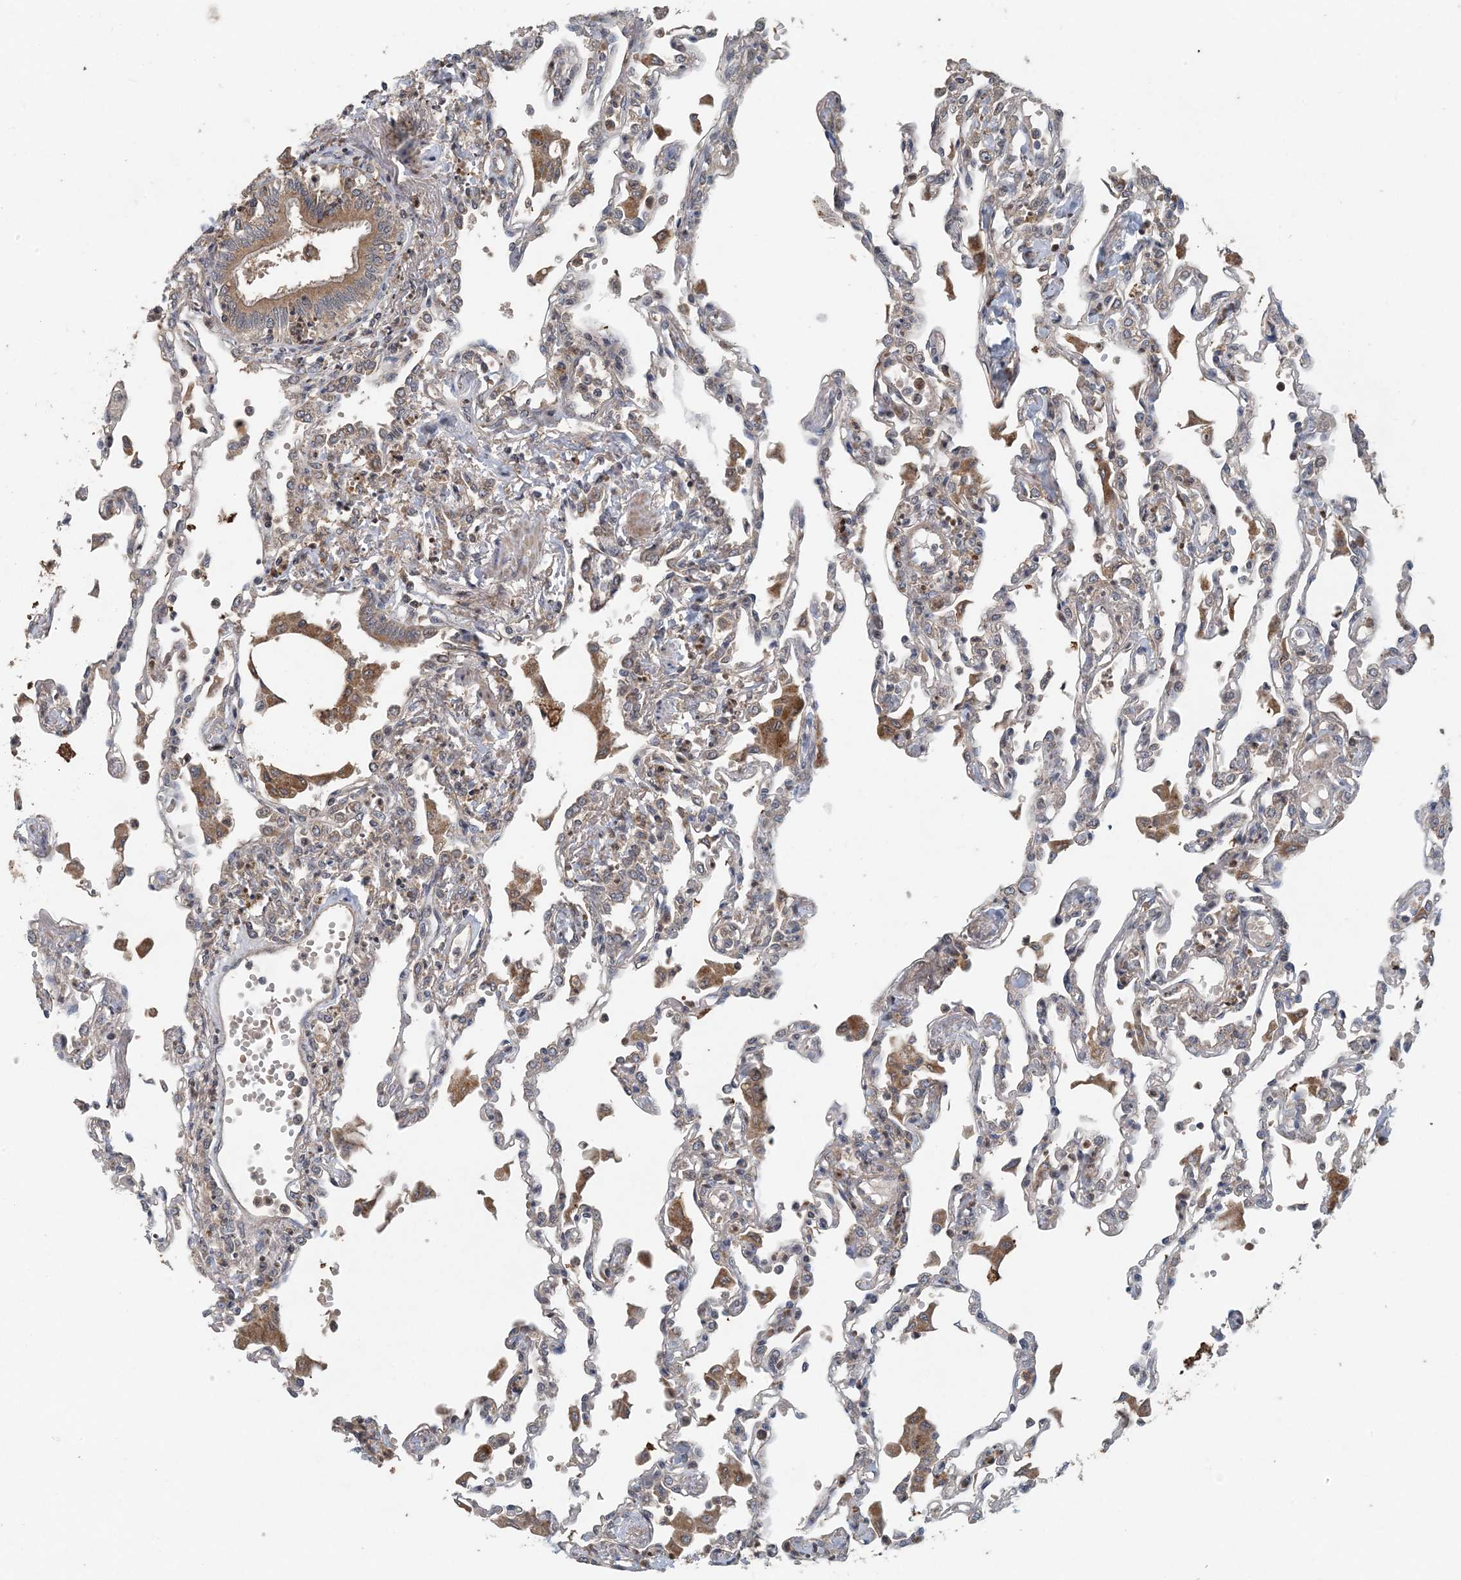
{"staining": {"intensity": "negative", "quantity": "none", "location": "none"}, "tissue": "lung", "cell_type": "Alveolar cells", "image_type": "normal", "snomed": [{"axis": "morphology", "description": "Normal tissue, NOS"}, {"axis": "topography", "description": "Bronchus"}, {"axis": "topography", "description": "Lung"}], "caption": "Immunohistochemical staining of unremarkable lung shows no significant expression in alveolar cells.", "gene": "MYO9B", "patient": {"sex": "female", "age": 49}}